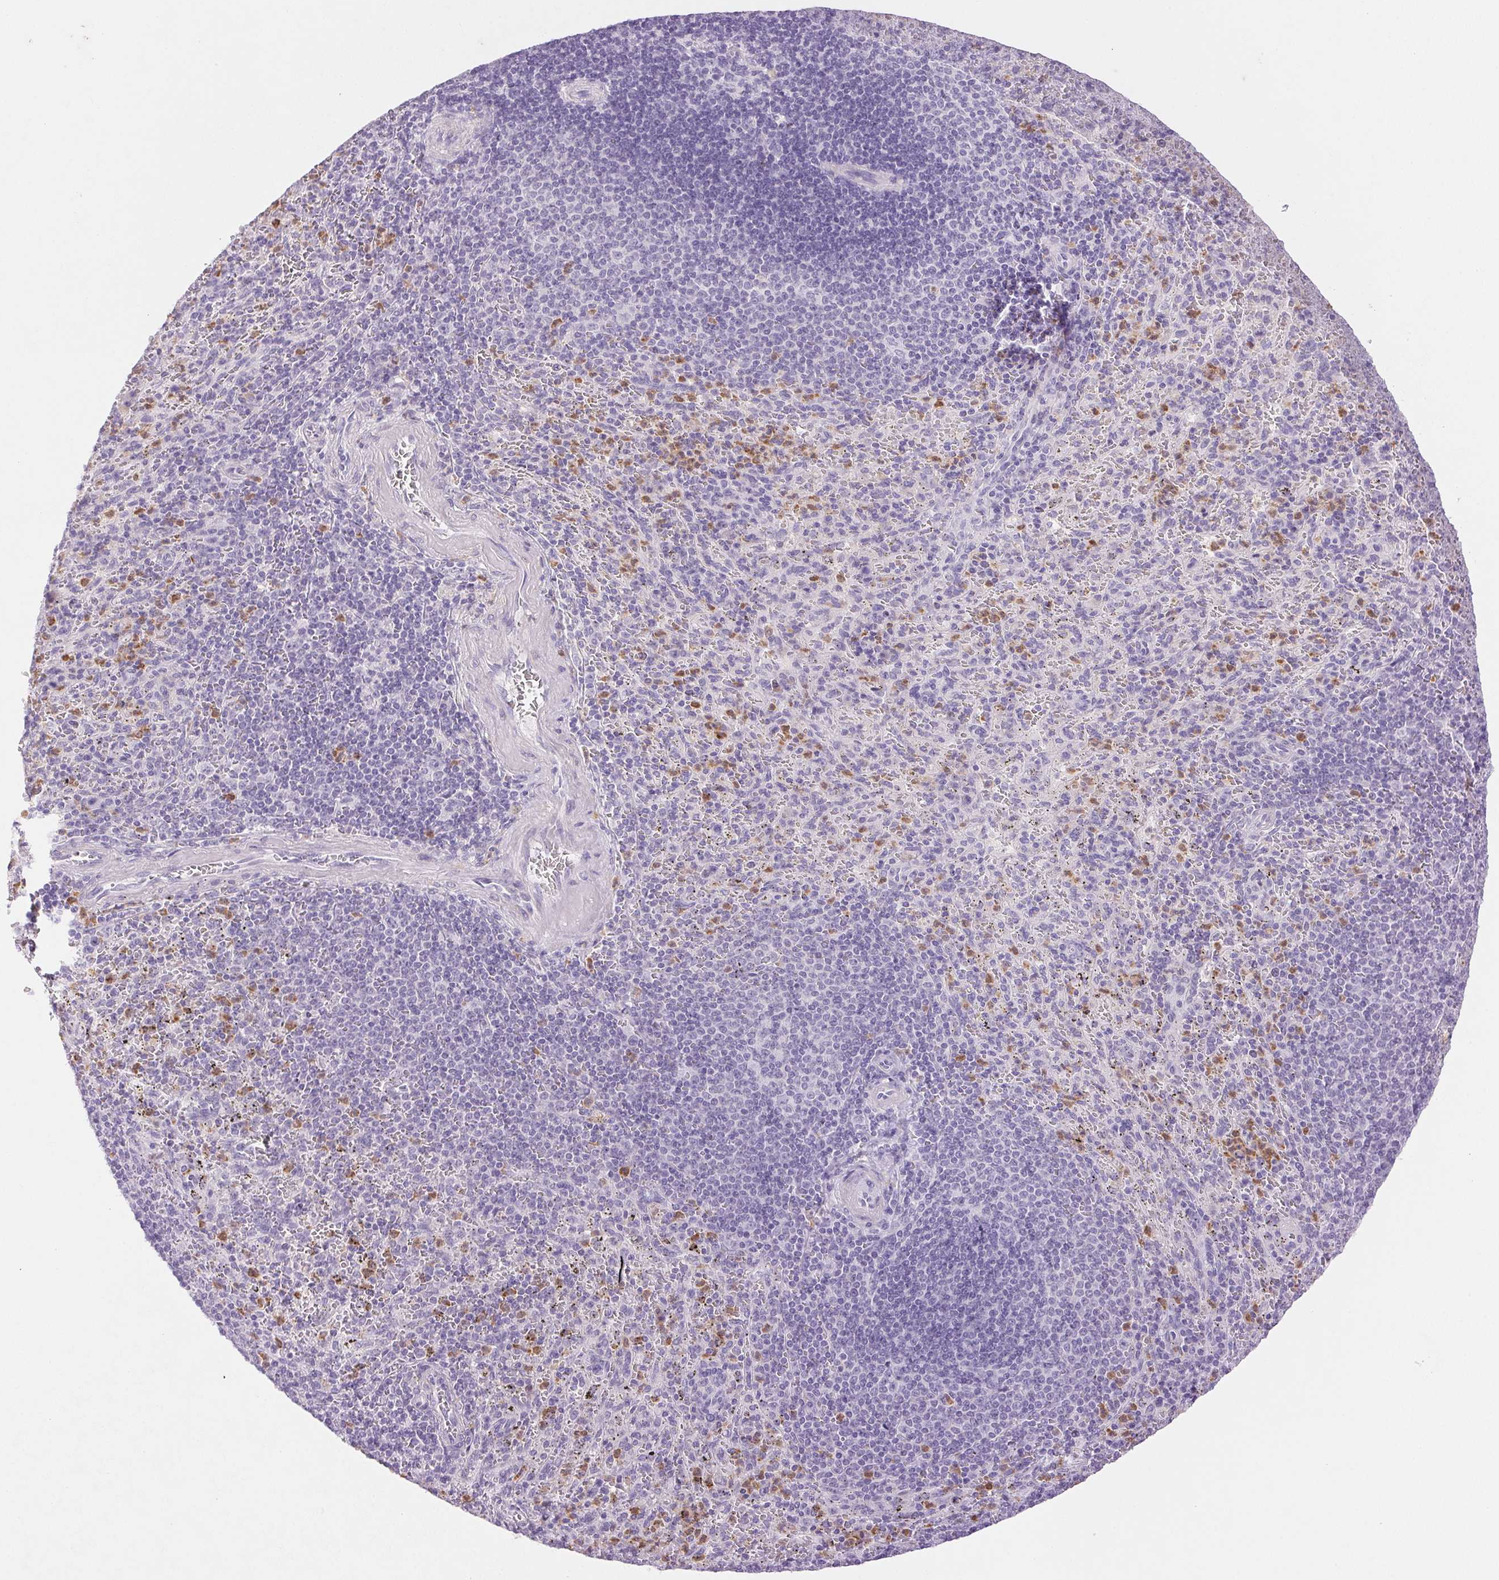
{"staining": {"intensity": "moderate", "quantity": "<25%", "location": "cytoplasmic/membranous"}, "tissue": "spleen", "cell_type": "Cells in red pulp", "image_type": "normal", "snomed": [{"axis": "morphology", "description": "Normal tissue, NOS"}, {"axis": "topography", "description": "Spleen"}], "caption": "Human spleen stained with a brown dye exhibits moderate cytoplasmic/membranous positive positivity in about <25% of cells in red pulp.", "gene": "EMX2", "patient": {"sex": "male", "age": 57}}